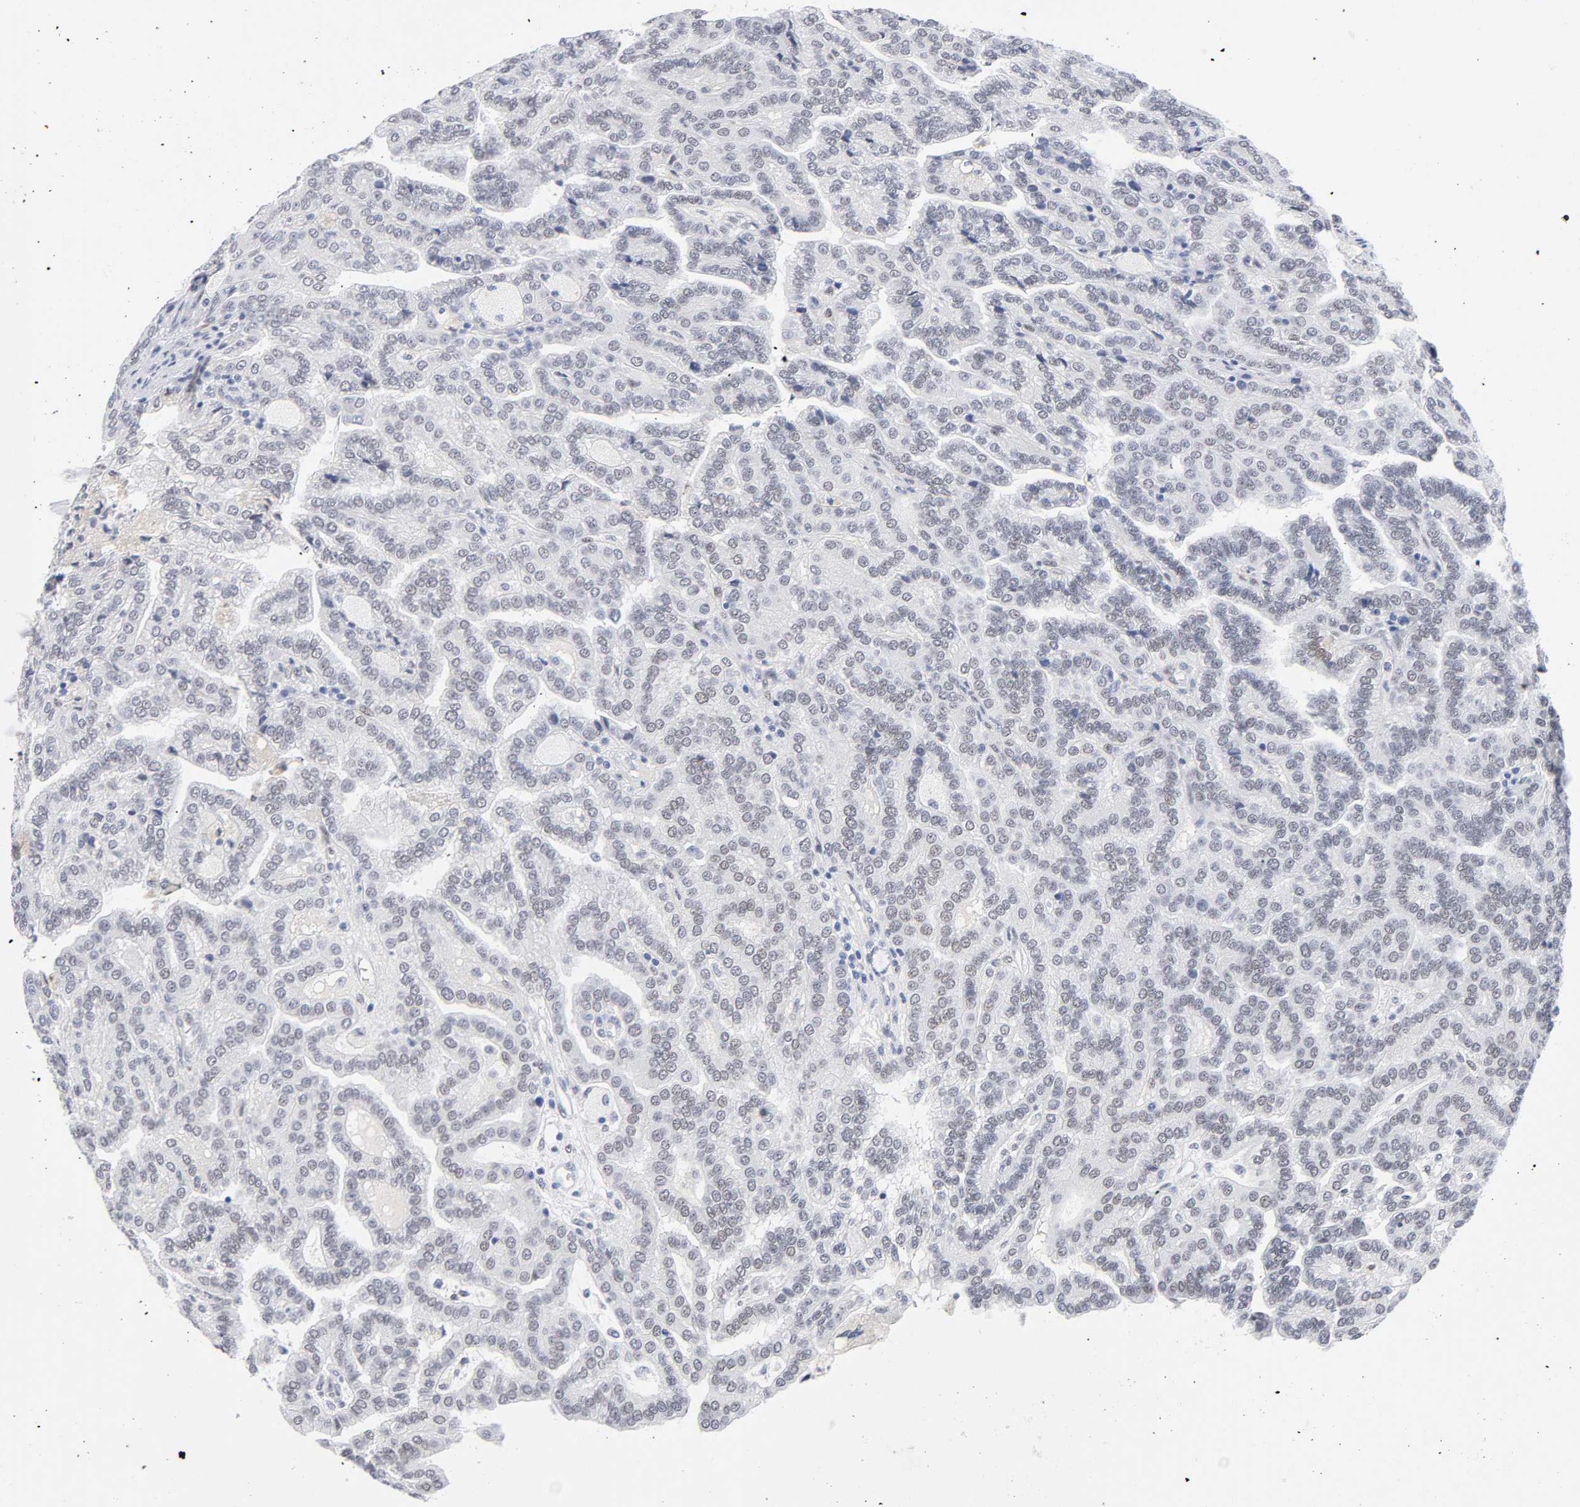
{"staining": {"intensity": "weak", "quantity": "<25%", "location": "nuclear"}, "tissue": "renal cancer", "cell_type": "Tumor cells", "image_type": "cancer", "snomed": [{"axis": "morphology", "description": "Adenocarcinoma, NOS"}, {"axis": "topography", "description": "Kidney"}], "caption": "Human adenocarcinoma (renal) stained for a protein using immunohistochemistry (IHC) displays no expression in tumor cells.", "gene": "NFIC", "patient": {"sex": "male", "age": 61}}